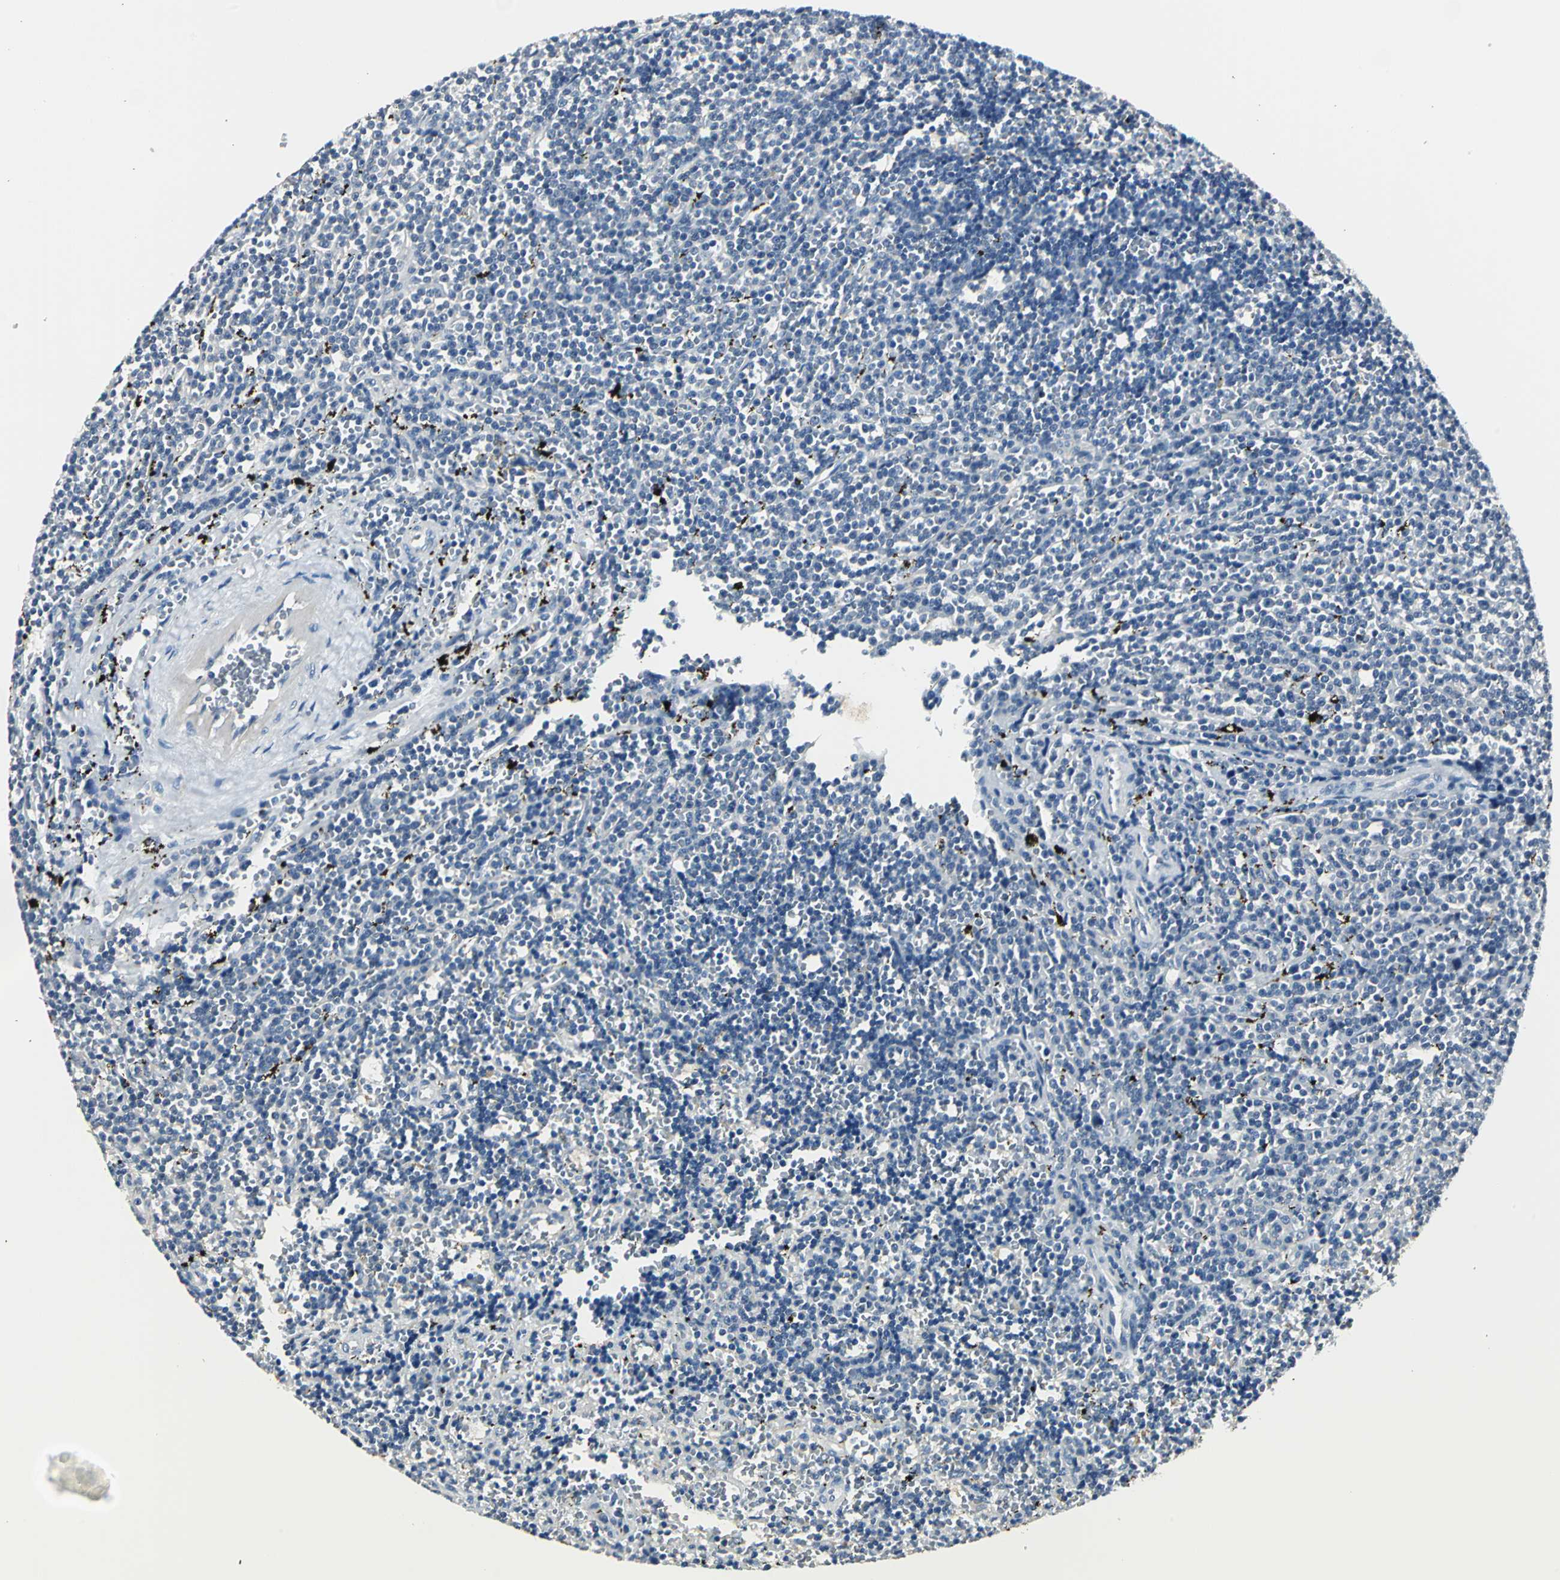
{"staining": {"intensity": "negative", "quantity": "none", "location": "none"}, "tissue": "lymphoma", "cell_type": "Tumor cells", "image_type": "cancer", "snomed": [{"axis": "morphology", "description": "Malignant lymphoma, non-Hodgkin's type, Low grade"}, {"axis": "topography", "description": "Spleen"}], "caption": "An immunohistochemistry (IHC) micrograph of lymphoma is shown. There is no staining in tumor cells of lymphoma. (DAB (3,3'-diaminobenzidine) immunohistochemistry (IHC) with hematoxylin counter stain).", "gene": "B3GNT2", "patient": {"sex": "male", "age": 60}}